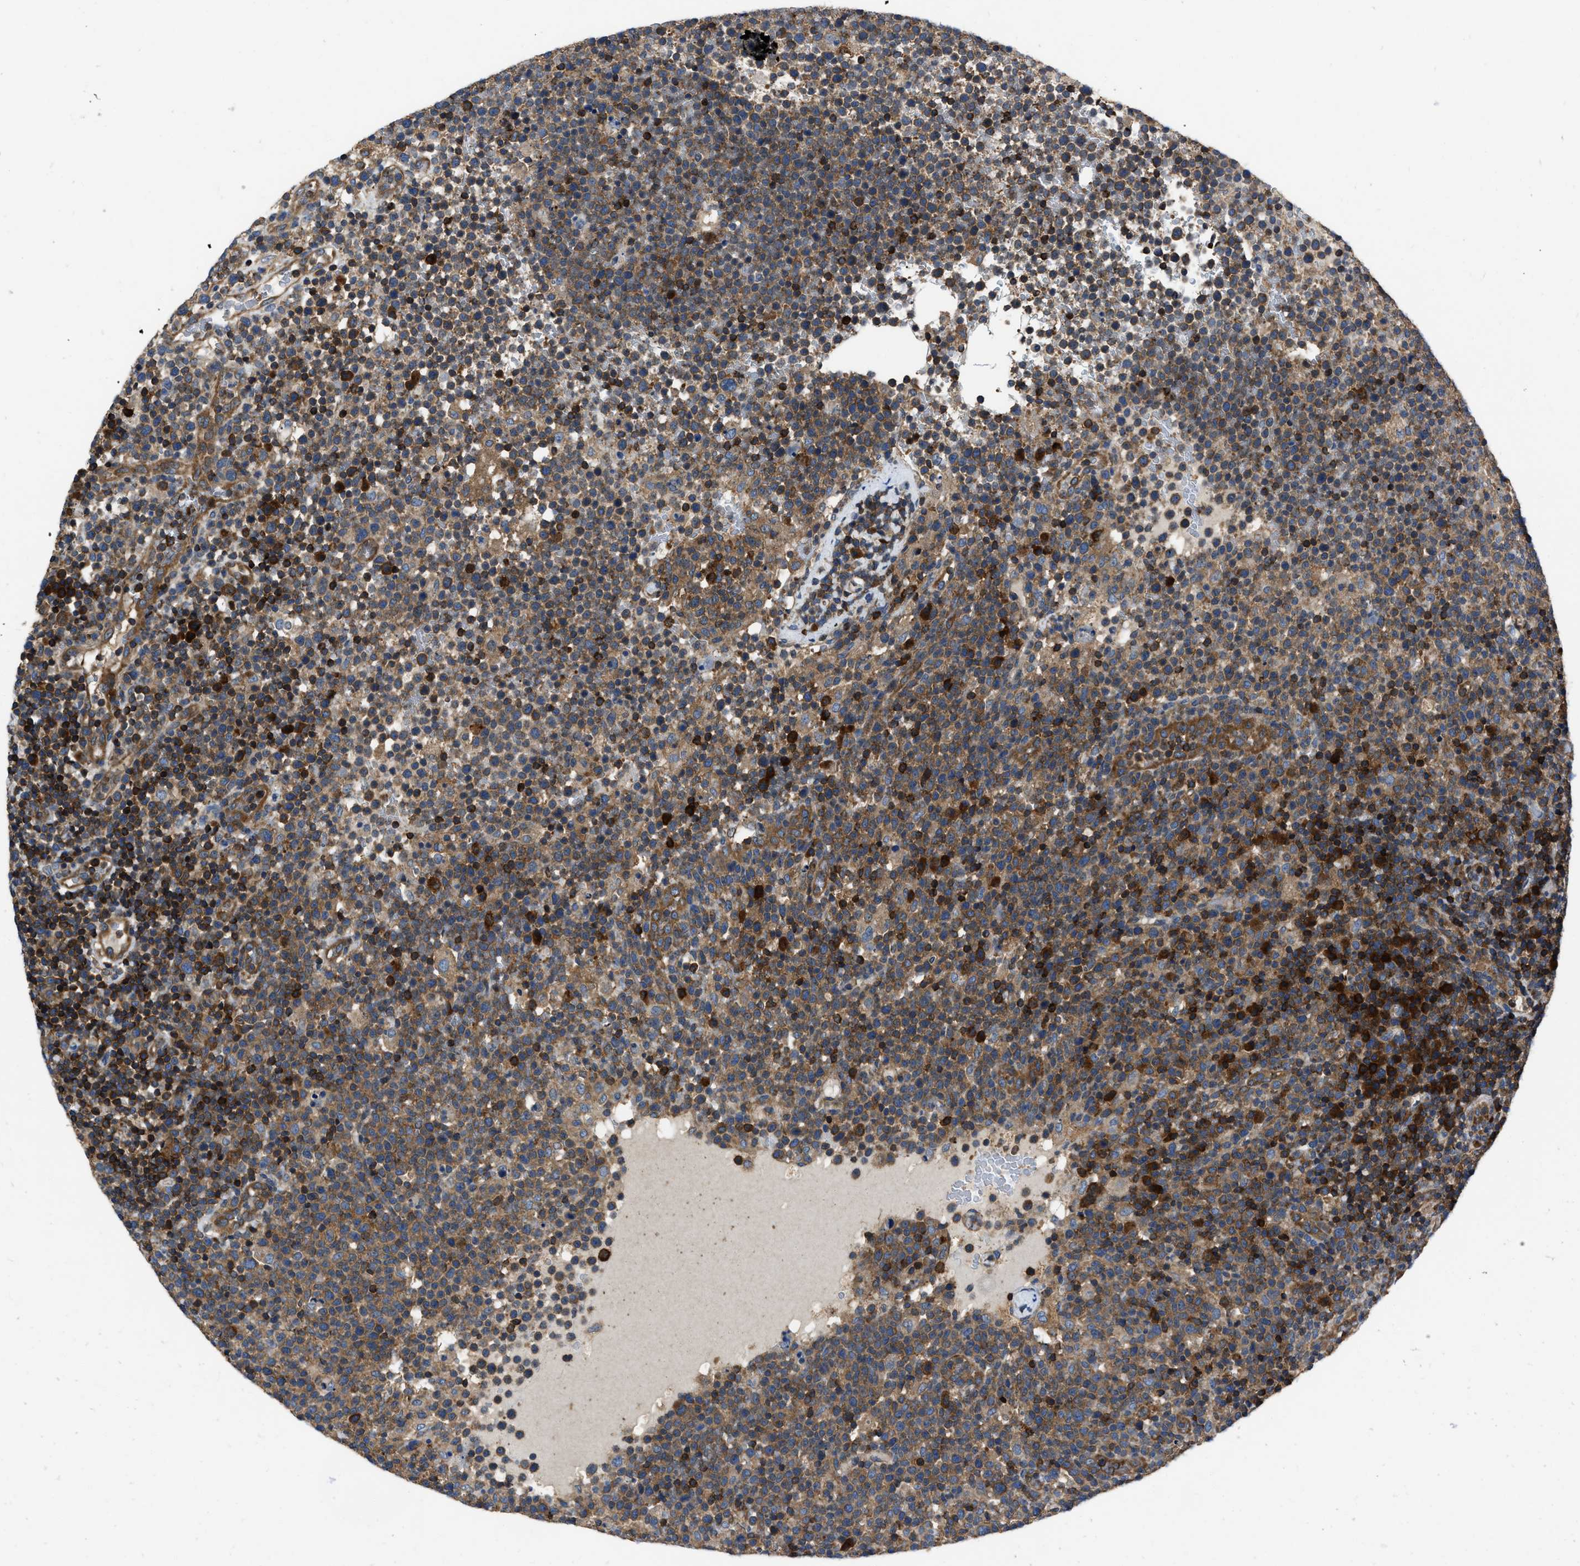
{"staining": {"intensity": "moderate", "quantity": ">75%", "location": "cytoplasmic/membranous"}, "tissue": "lymphoma", "cell_type": "Tumor cells", "image_type": "cancer", "snomed": [{"axis": "morphology", "description": "Malignant lymphoma, non-Hodgkin's type, High grade"}, {"axis": "topography", "description": "Lymph node"}], "caption": "Immunohistochemistry histopathology image of lymphoma stained for a protein (brown), which displays medium levels of moderate cytoplasmic/membranous staining in about >75% of tumor cells.", "gene": "YARS1", "patient": {"sex": "male", "age": 61}}